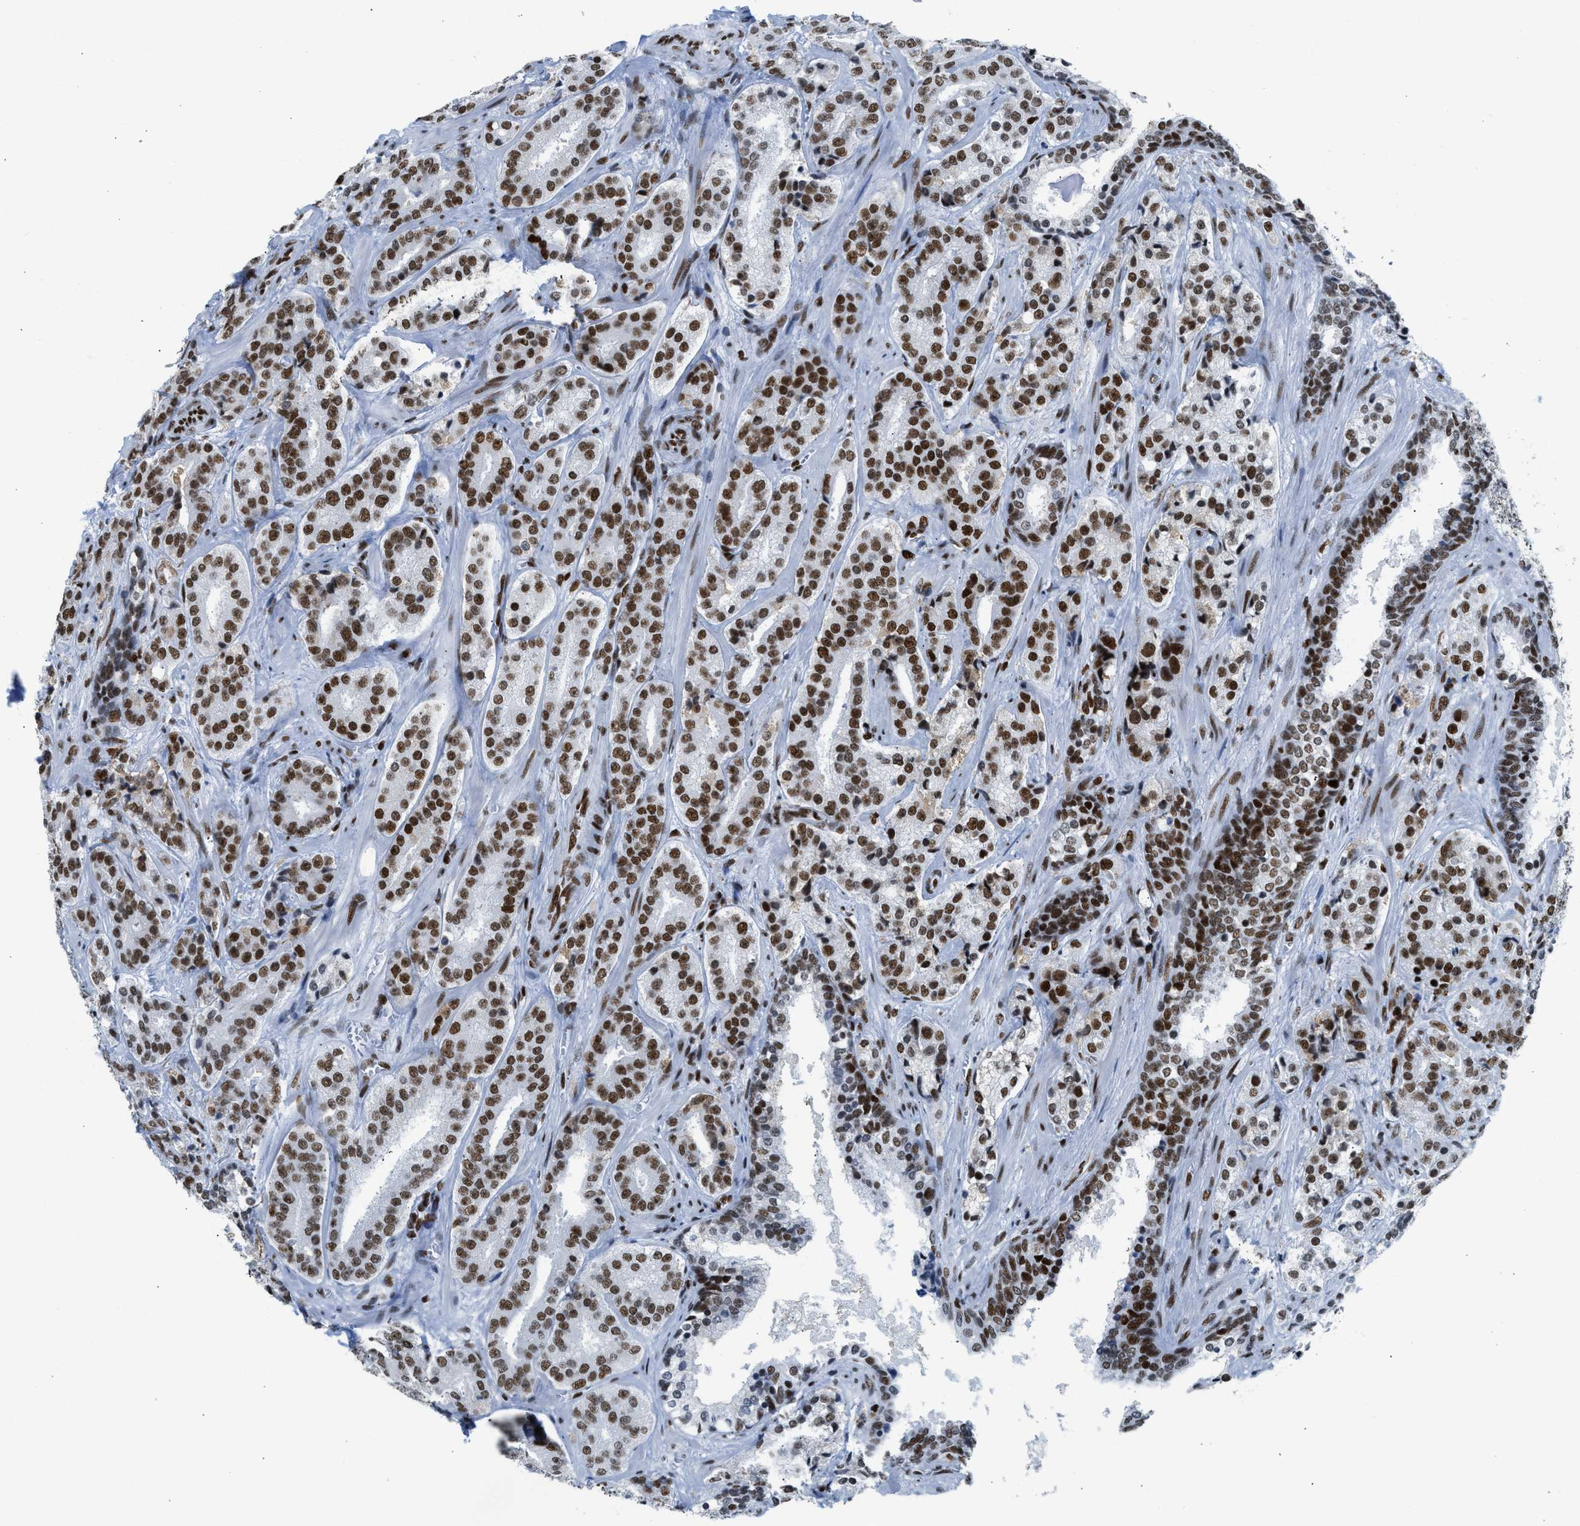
{"staining": {"intensity": "strong", "quantity": ">75%", "location": "nuclear"}, "tissue": "prostate cancer", "cell_type": "Tumor cells", "image_type": "cancer", "snomed": [{"axis": "morphology", "description": "Adenocarcinoma, High grade"}, {"axis": "topography", "description": "Prostate"}], "caption": "Prostate adenocarcinoma (high-grade) stained for a protein (brown) reveals strong nuclear positive staining in approximately >75% of tumor cells.", "gene": "PIF1", "patient": {"sex": "male", "age": 60}}